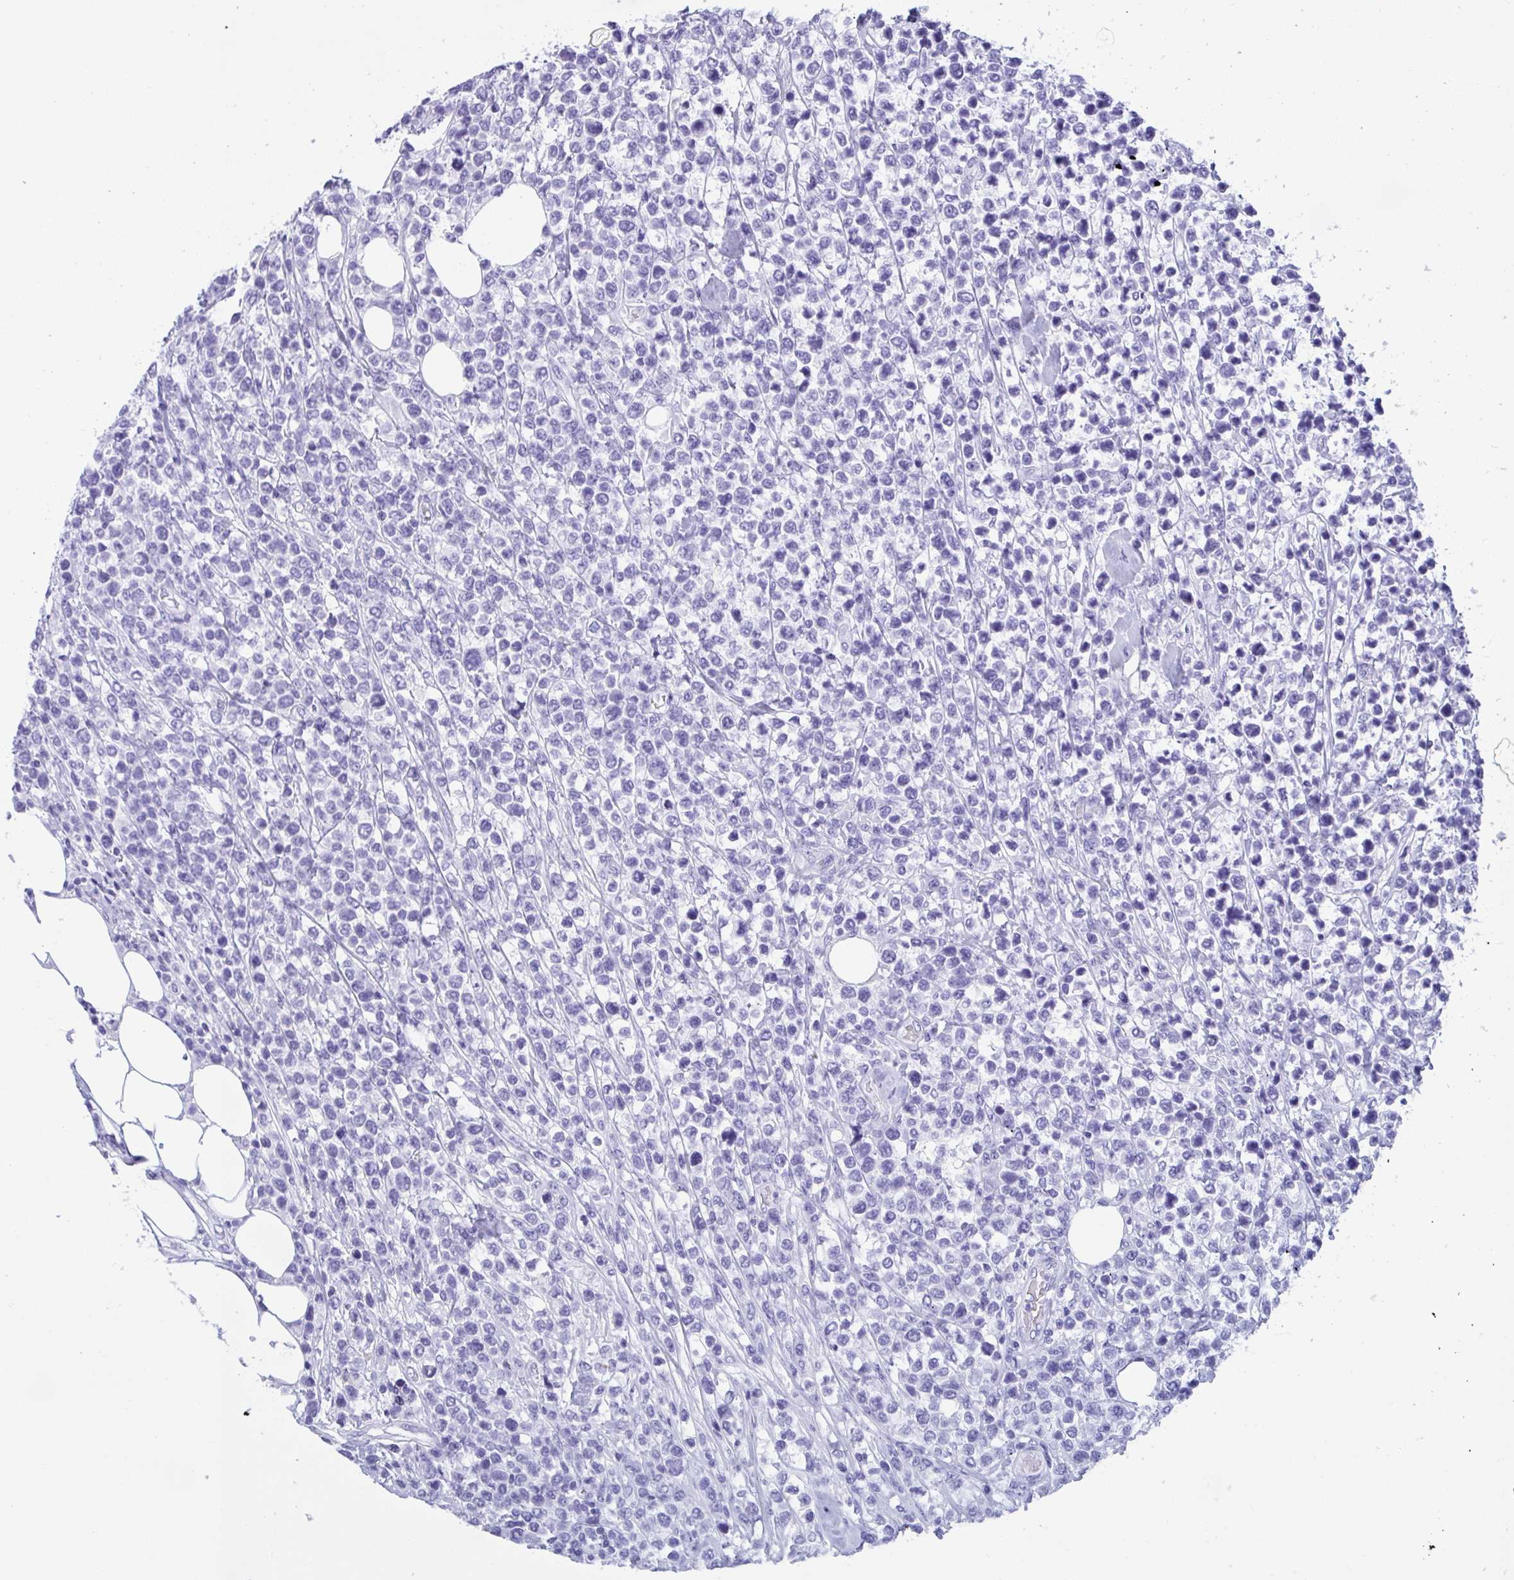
{"staining": {"intensity": "negative", "quantity": "none", "location": "none"}, "tissue": "lymphoma", "cell_type": "Tumor cells", "image_type": "cancer", "snomed": [{"axis": "morphology", "description": "Malignant lymphoma, non-Hodgkin's type, High grade"}, {"axis": "topography", "description": "Soft tissue"}], "caption": "High power microscopy micrograph of an immunohistochemistry (IHC) micrograph of malignant lymphoma, non-Hodgkin's type (high-grade), revealing no significant staining in tumor cells.", "gene": "ZNF850", "patient": {"sex": "female", "age": 56}}